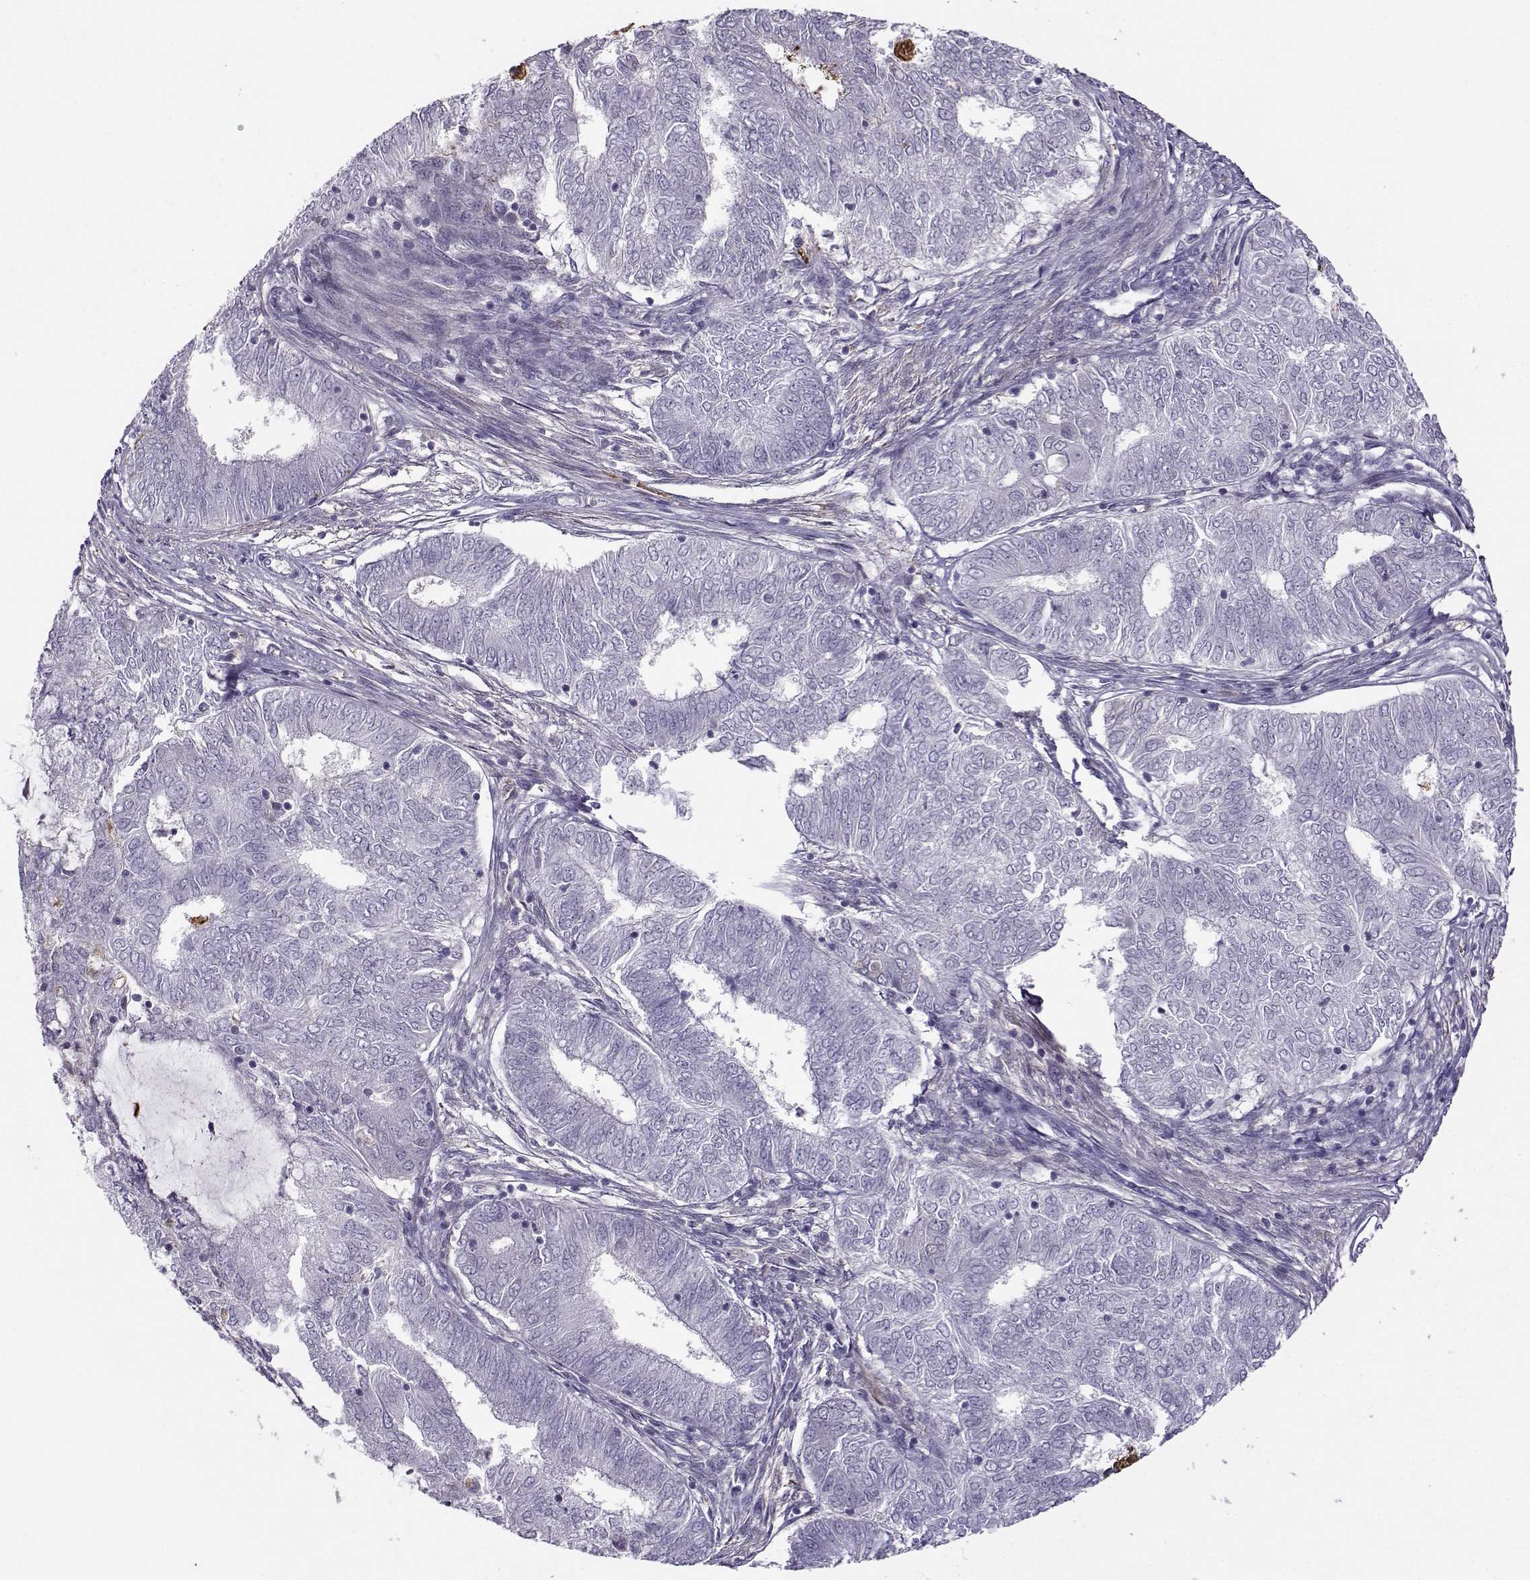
{"staining": {"intensity": "negative", "quantity": "none", "location": "none"}, "tissue": "endometrial cancer", "cell_type": "Tumor cells", "image_type": "cancer", "snomed": [{"axis": "morphology", "description": "Adenocarcinoma, NOS"}, {"axis": "topography", "description": "Endometrium"}], "caption": "Immunohistochemical staining of human endometrial cancer (adenocarcinoma) exhibits no significant staining in tumor cells. (Brightfield microscopy of DAB (3,3'-diaminobenzidine) IHC at high magnification).", "gene": "UCP3", "patient": {"sex": "female", "age": 62}}